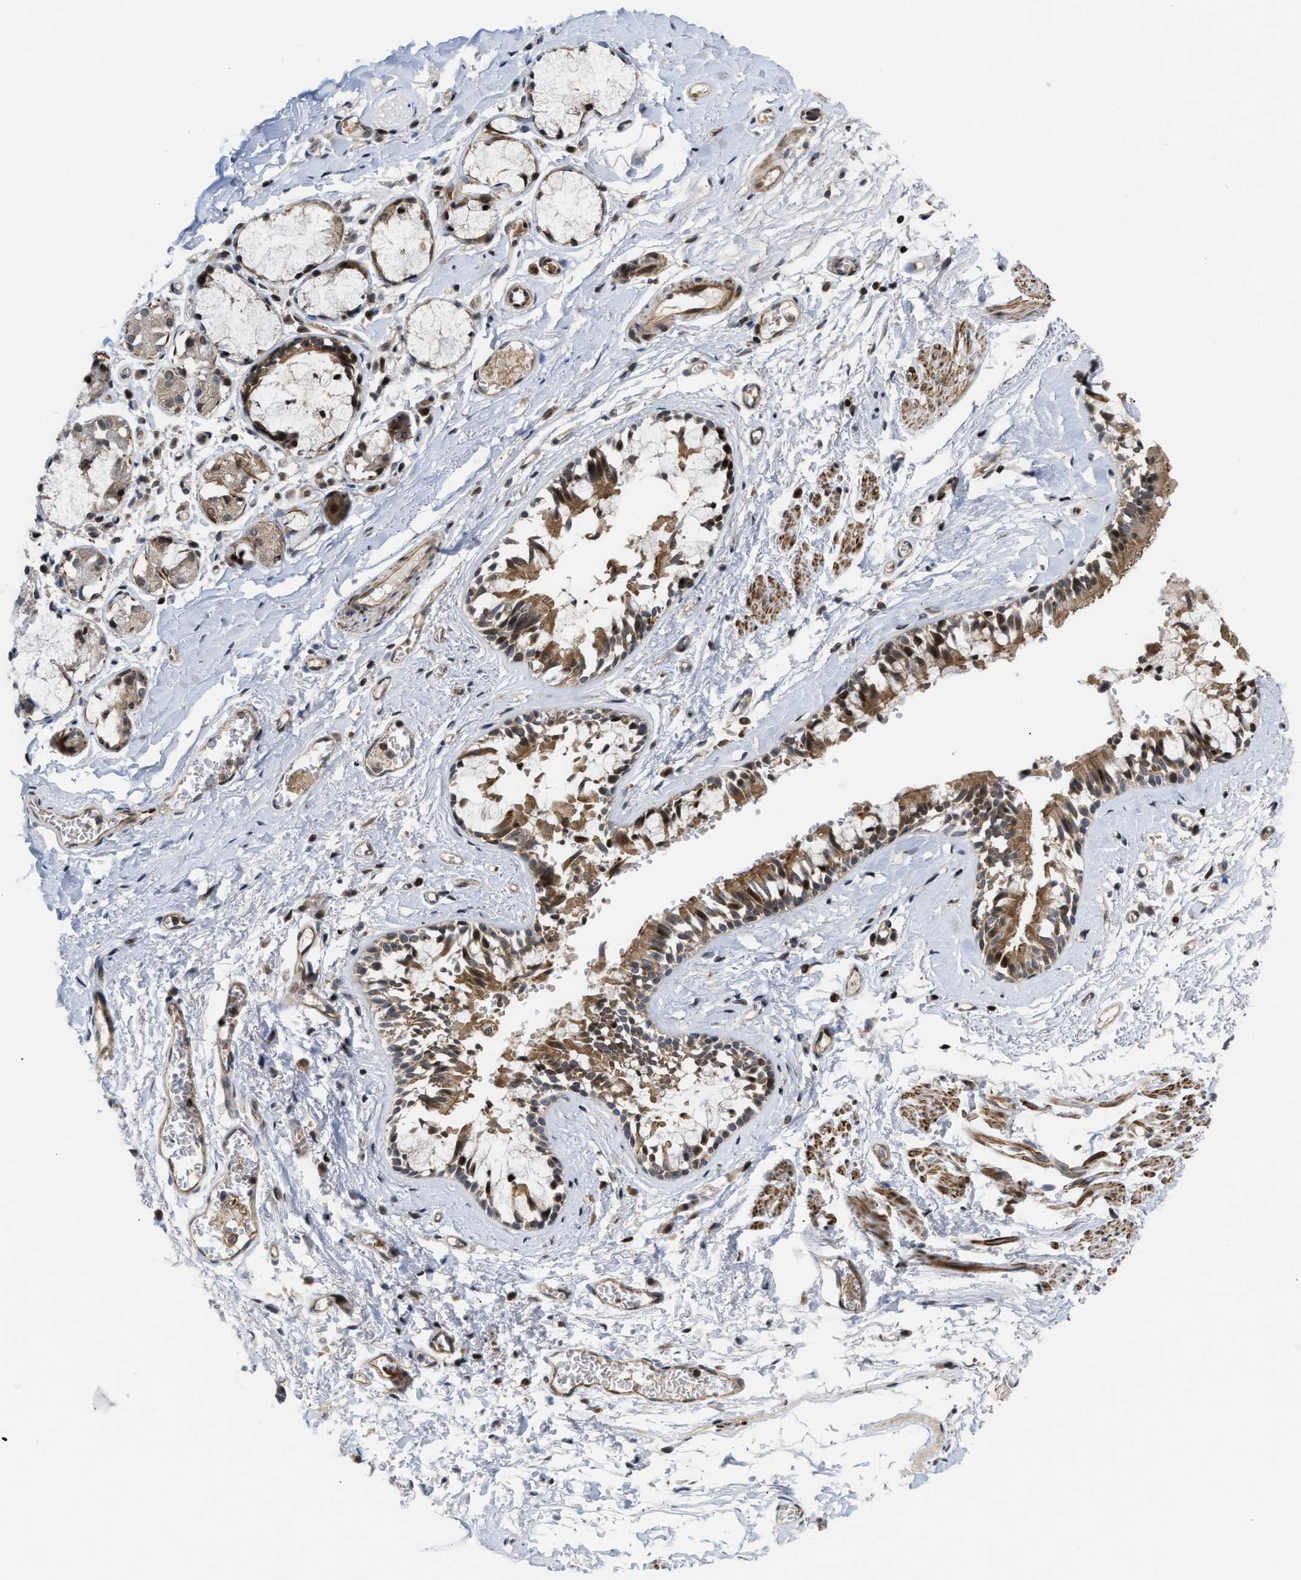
{"staining": {"intensity": "strong", "quantity": "25%-75%", "location": "cytoplasmic/membranous,nuclear"}, "tissue": "bronchus", "cell_type": "Respiratory epithelial cells", "image_type": "normal", "snomed": [{"axis": "morphology", "description": "Normal tissue, NOS"}, {"axis": "morphology", "description": "Inflammation, NOS"}, {"axis": "topography", "description": "Cartilage tissue"}, {"axis": "topography", "description": "Lung"}], "caption": "Approximately 25%-75% of respiratory epithelial cells in normal human bronchus demonstrate strong cytoplasmic/membranous,nuclear protein expression as visualized by brown immunohistochemical staining.", "gene": "STAU2", "patient": {"sex": "male", "age": 71}}